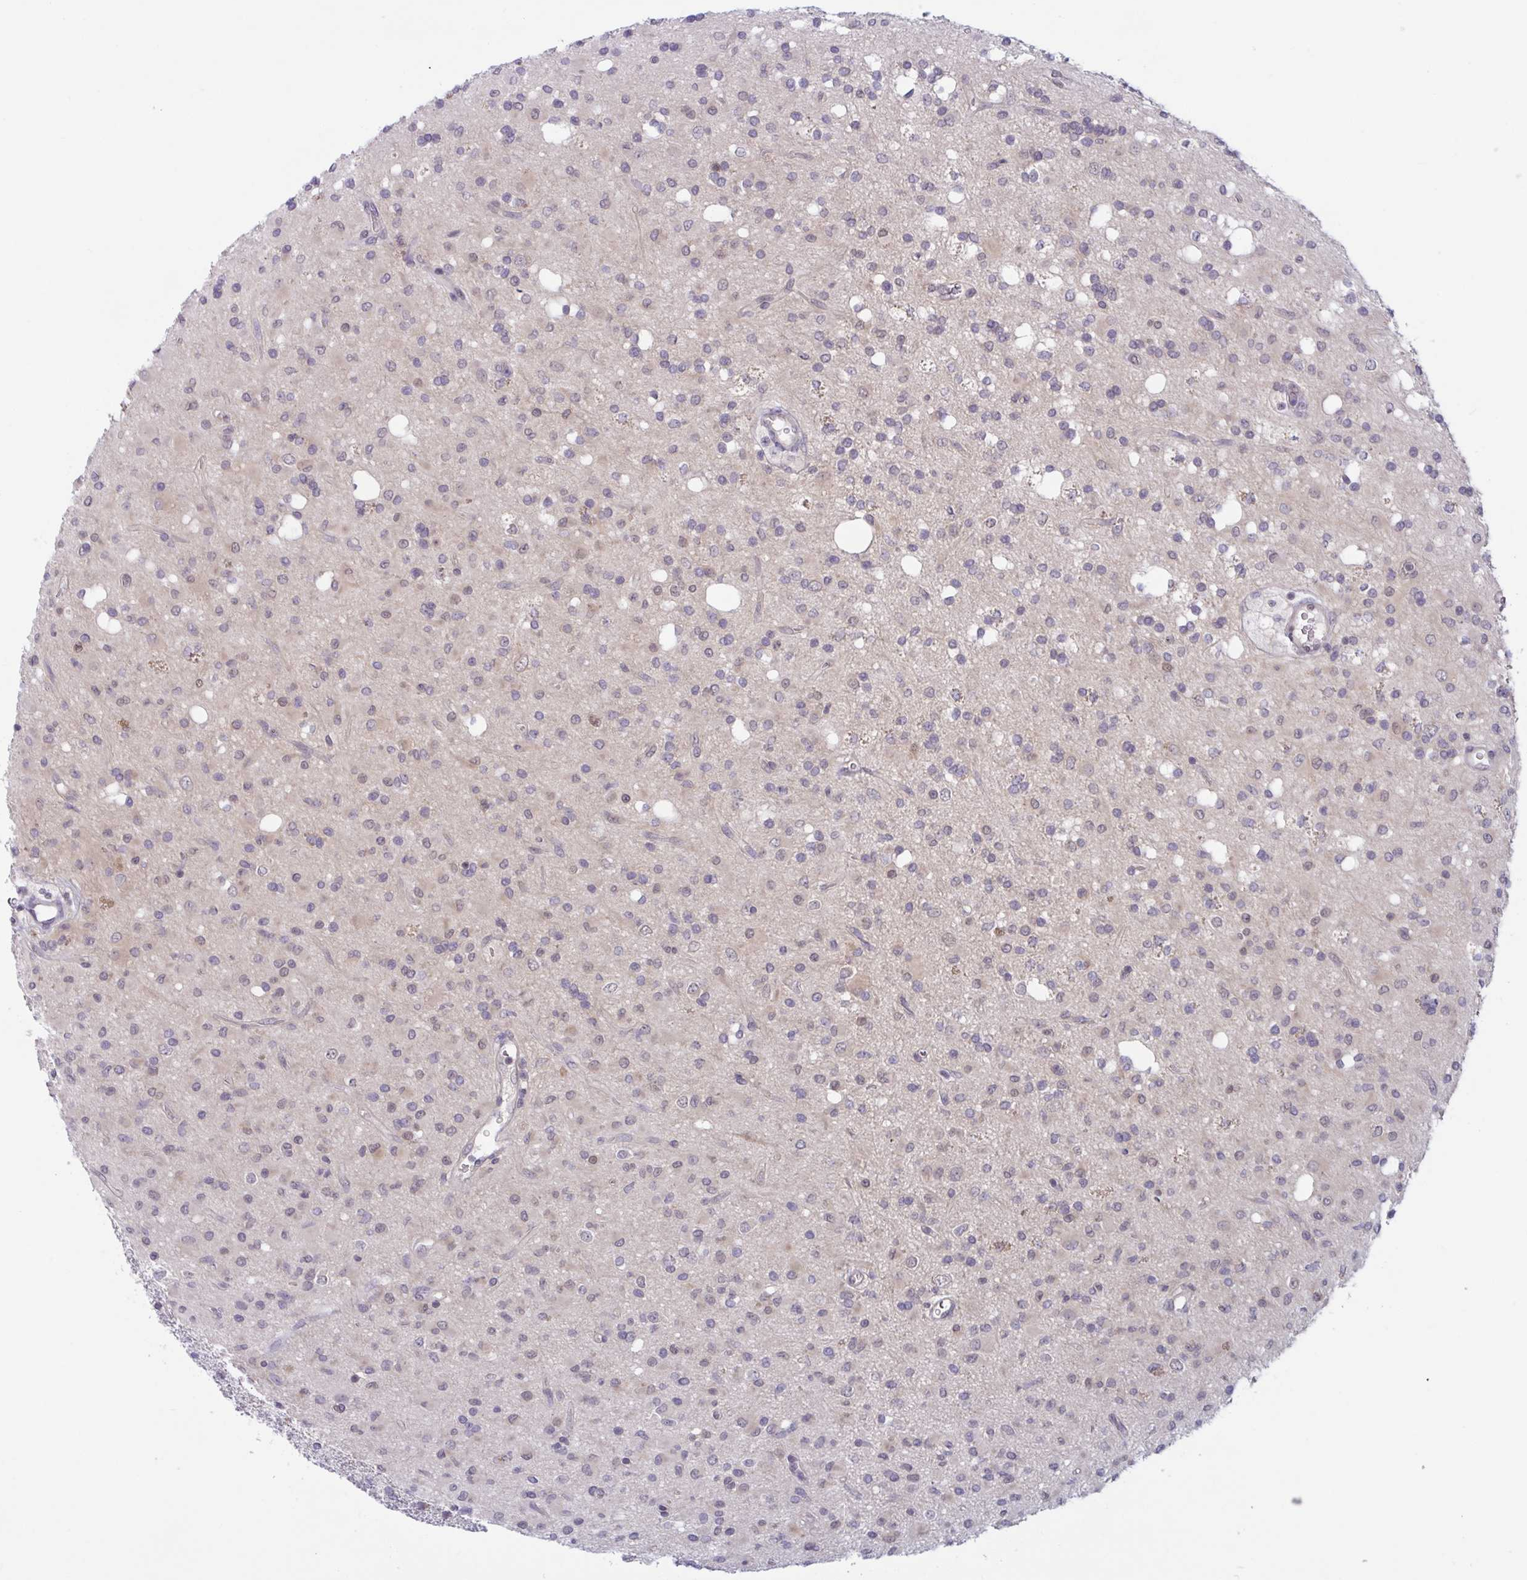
{"staining": {"intensity": "weak", "quantity": "25%-75%", "location": "nuclear"}, "tissue": "glioma", "cell_type": "Tumor cells", "image_type": "cancer", "snomed": [{"axis": "morphology", "description": "Glioma, malignant, Low grade"}, {"axis": "topography", "description": "Brain"}], "caption": "This histopathology image displays immunohistochemistry (IHC) staining of low-grade glioma (malignant), with low weak nuclear positivity in about 25%-75% of tumor cells.", "gene": "TSN", "patient": {"sex": "female", "age": 33}}